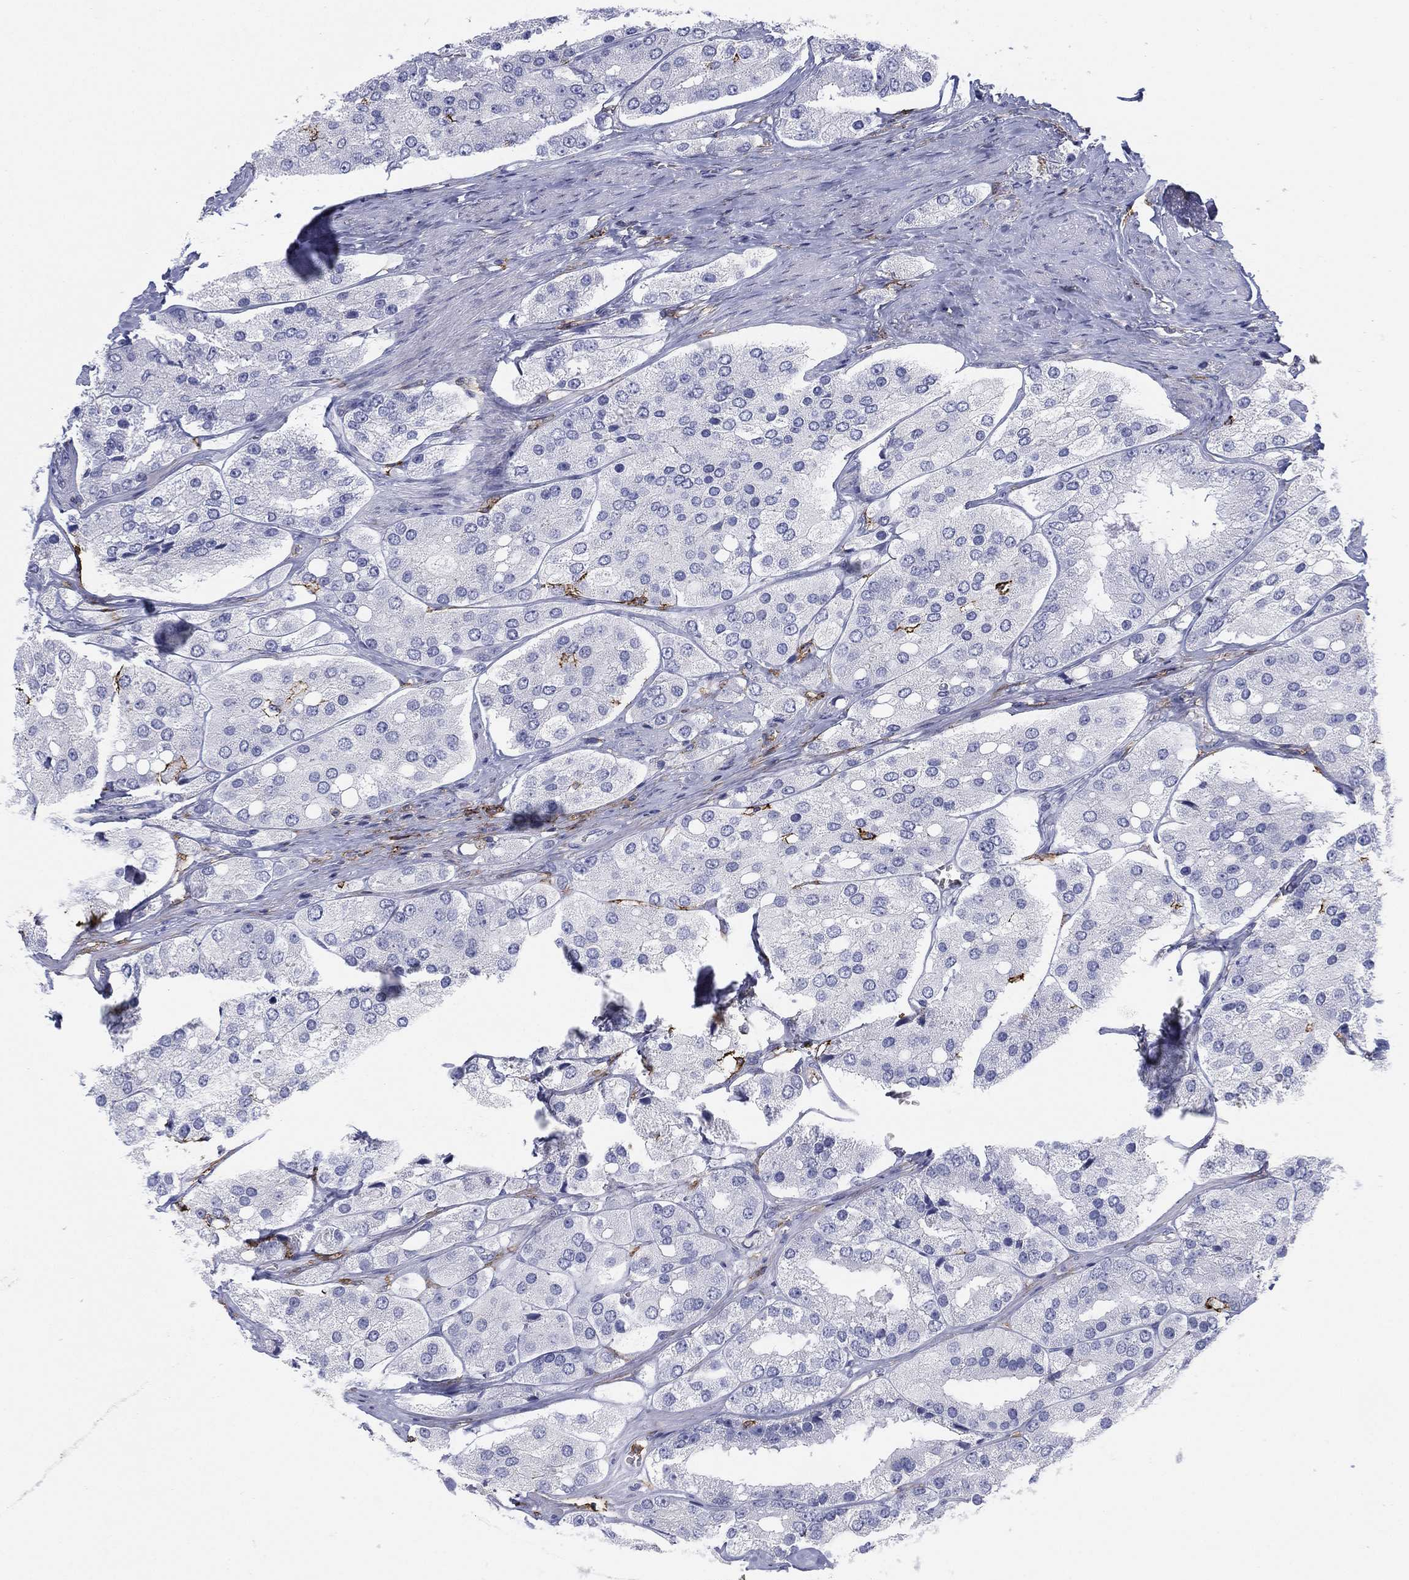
{"staining": {"intensity": "negative", "quantity": "none", "location": "none"}, "tissue": "prostate cancer", "cell_type": "Tumor cells", "image_type": "cancer", "snomed": [{"axis": "morphology", "description": "Adenocarcinoma, Low grade"}, {"axis": "topography", "description": "Prostate"}], "caption": "Tumor cells are negative for protein expression in human prostate cancer. (DAB (3,3'-diaminobenzidine) immunohistochemistry (IHC) with hematoxylin counter stain).", "gene": "SELPLG", "patient": {"sex": "male", "age": 69}}